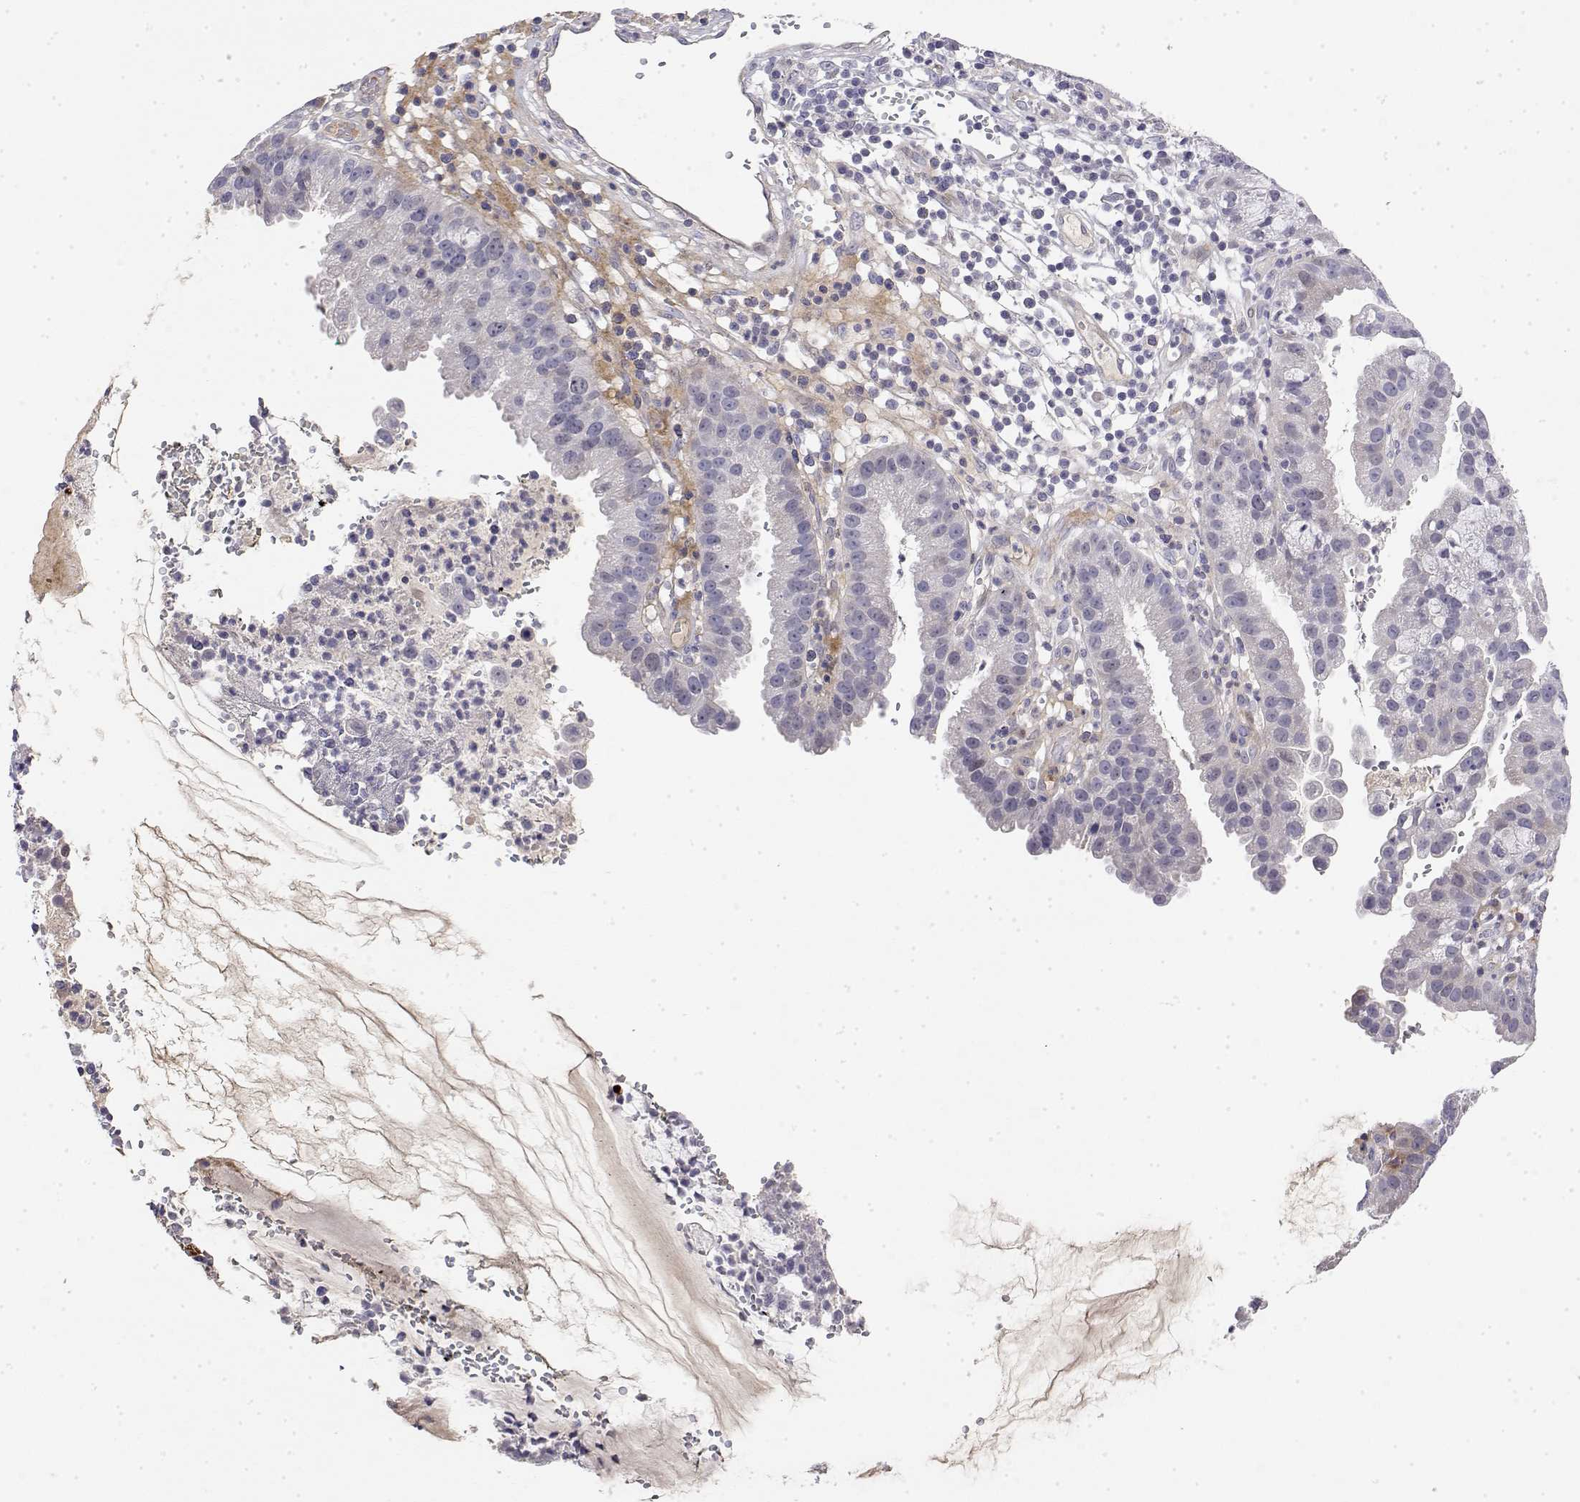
{"staining": {"intensity": "negative", "quantity": "none", "location": "none"}, "tissue": "cervical cancer", "cell_type": "Tumor cells", "image_type": "cancer", "snomed": [{"axis": "morphology", "description": "Adenocarcinoma, NOS"}, {"axis": "topography", "description": "Cervix"}], "caption": "The micrograph shows no staining of tumor cells in cervical adenocarcinoma.", "gene": "GGACT", "patient": {"sex": "female", "age": 34}}